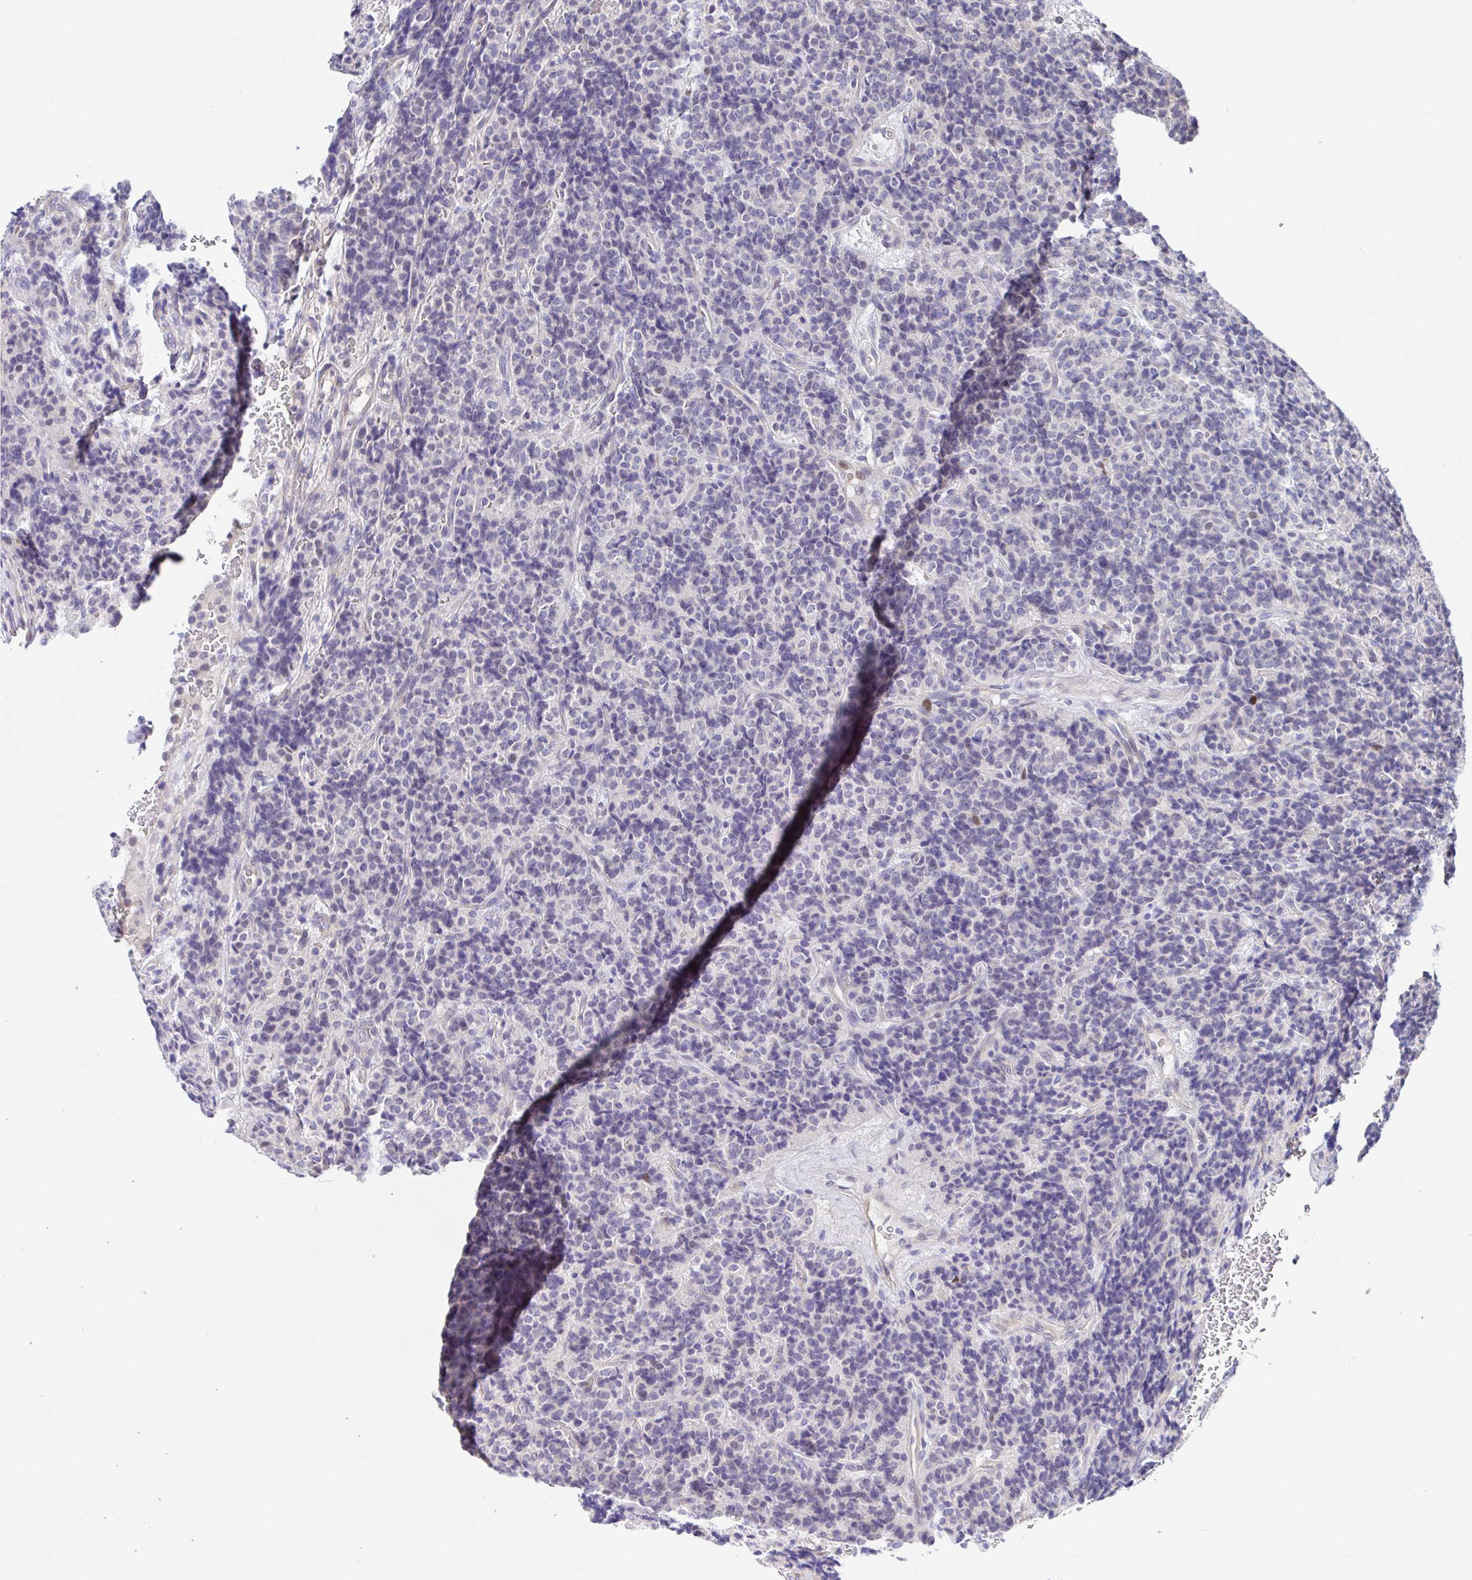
{"staining": {"intensity": "negative", "quantity": "none", "location": "none"}, "tissue": "carcinoid", "cell_type": "Tumor cells", "image_type": "cancer", "snomed": [{"axis": "morphology", "description": "Carcinoid, malignant, NOS"}, {"axis": "topography", "description": "Pancreas"}], "caption": "IHC of human malignant carcinoid exhibits no staining in tumor cells.", "gene": "TIMELESS", "patient": {"sex": "male", "age": 36}}